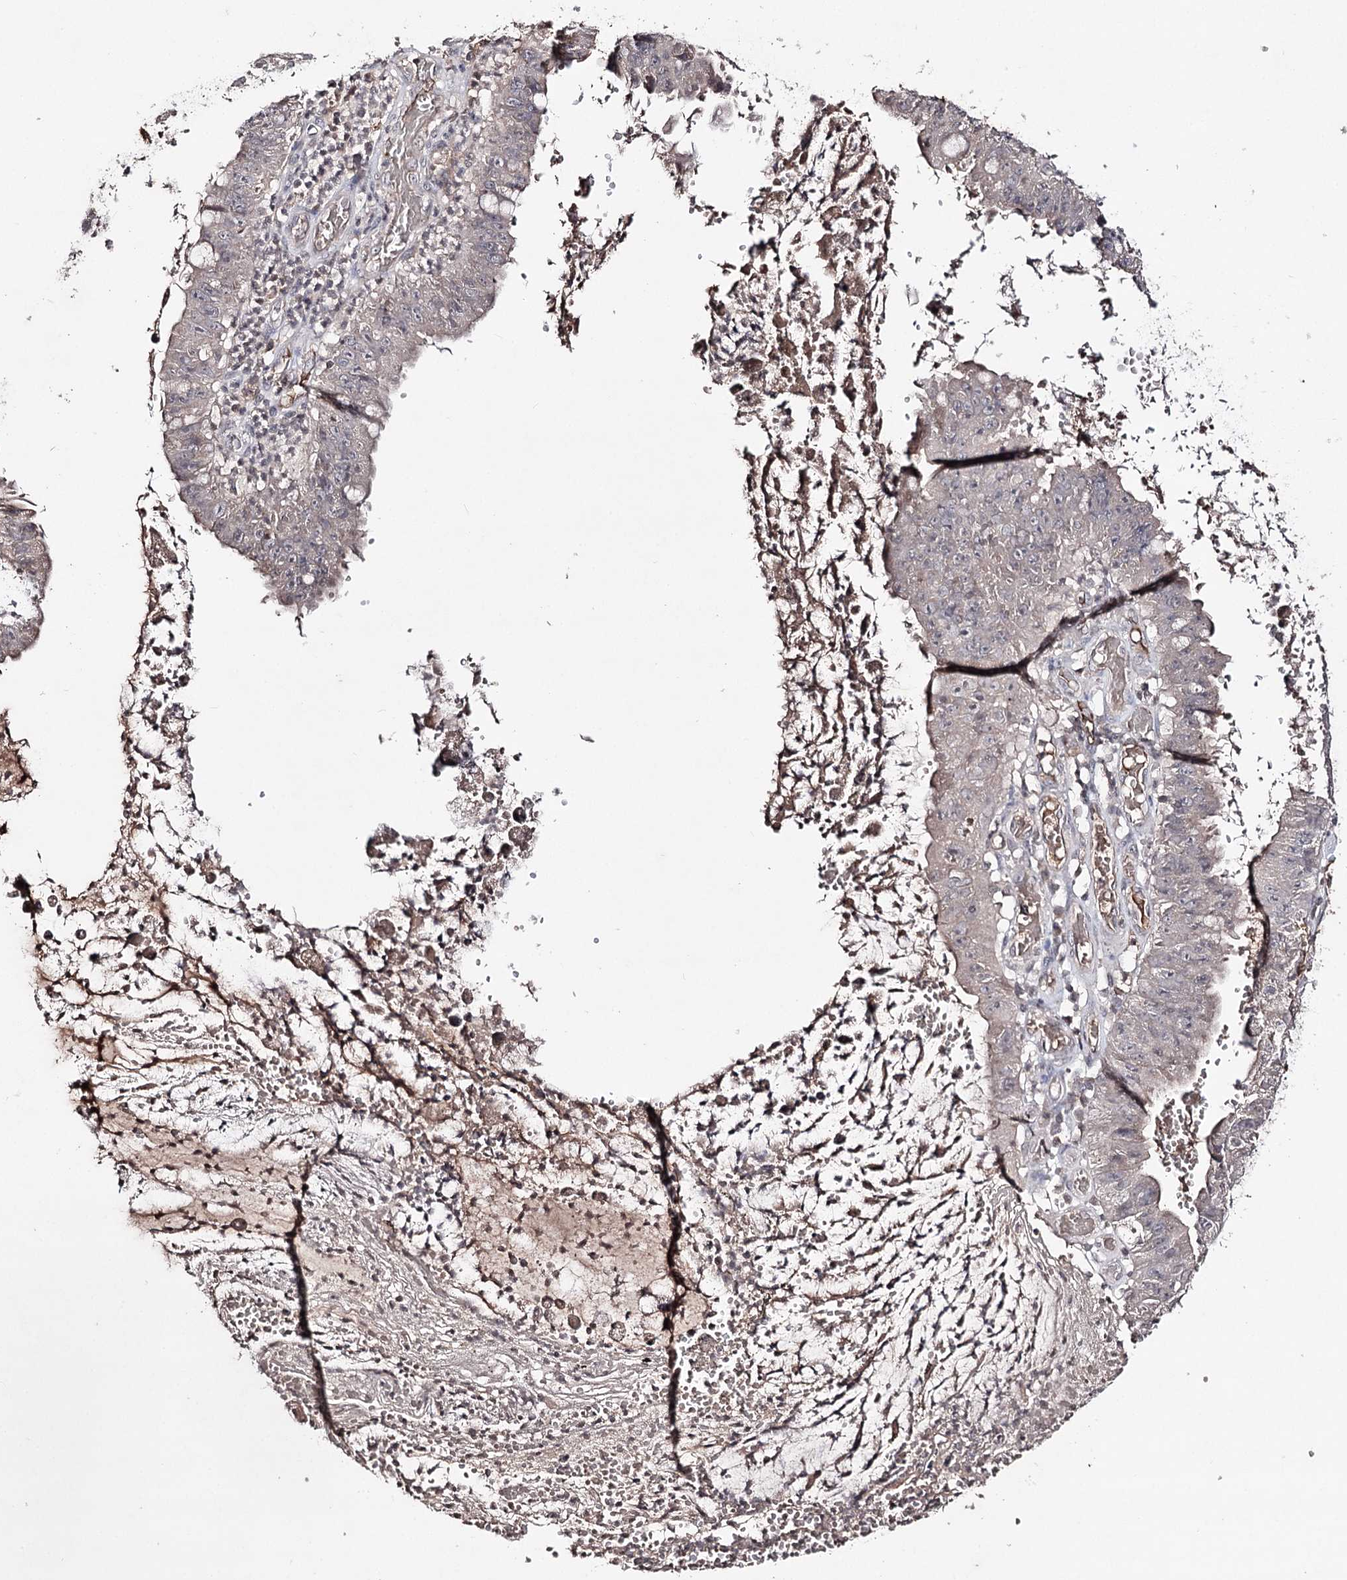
{"staining": {"intensity": "negative", "quantity": "none", "location": "none"}, "tissue": "stomach cancer", "cell_type": "Tumor cells", "image_type": "cancer", "snomed": [{"axis": "morphology", "description": "Adenocarcinoma, NOS"}, {"axis": "topography", "description": "Stomach"}], "caption": "This is a histopathology image of immunohistochemistry (IHC) staining of stomach adenocarcinoma, which shows no staining in tumor cells.", "gene": "SYNGR3", "patient": {"sex": "male", "age": 59}}